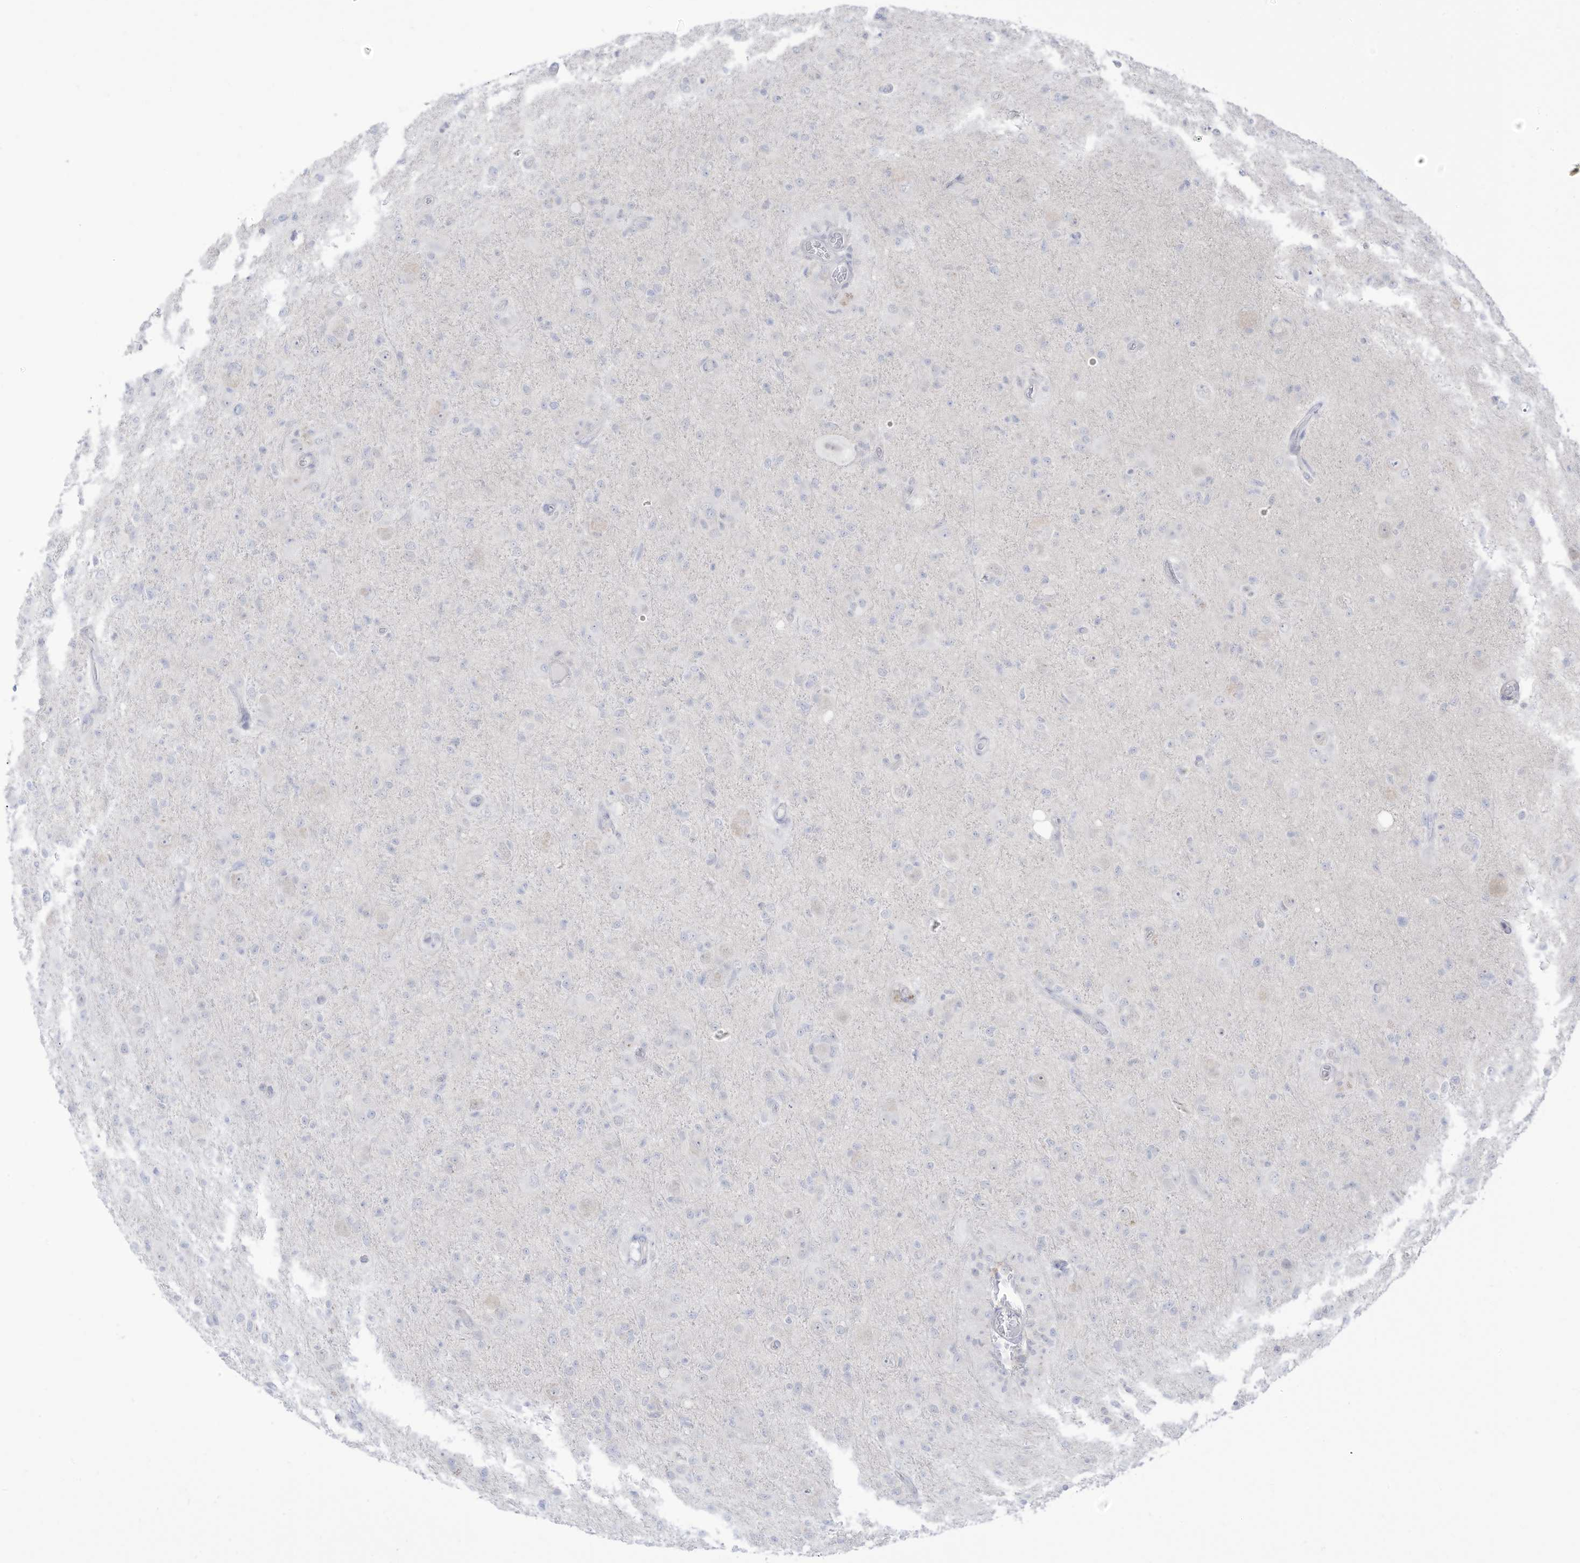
{"staining": {"intensity": "negative", "quantity": "none", "location": "none"}, "tissue": "glioma", "cell_type": "Tumor cells", "image_type": "cancer", "snomed": [{"axis": "morphology", "description": "Glioma, malignant, High grade"}, {"axis": "topography", "description": "Brain"}], "caption": "IHC image of neoplastic tissue: glioma stained with DAB (3,3'-diaminobenzidine) reveals no significant protein positivity in tumor cells. Nuclei are stained in blue.", "gene": "OGT", "patient": {"sex": "female", "age": 57}}